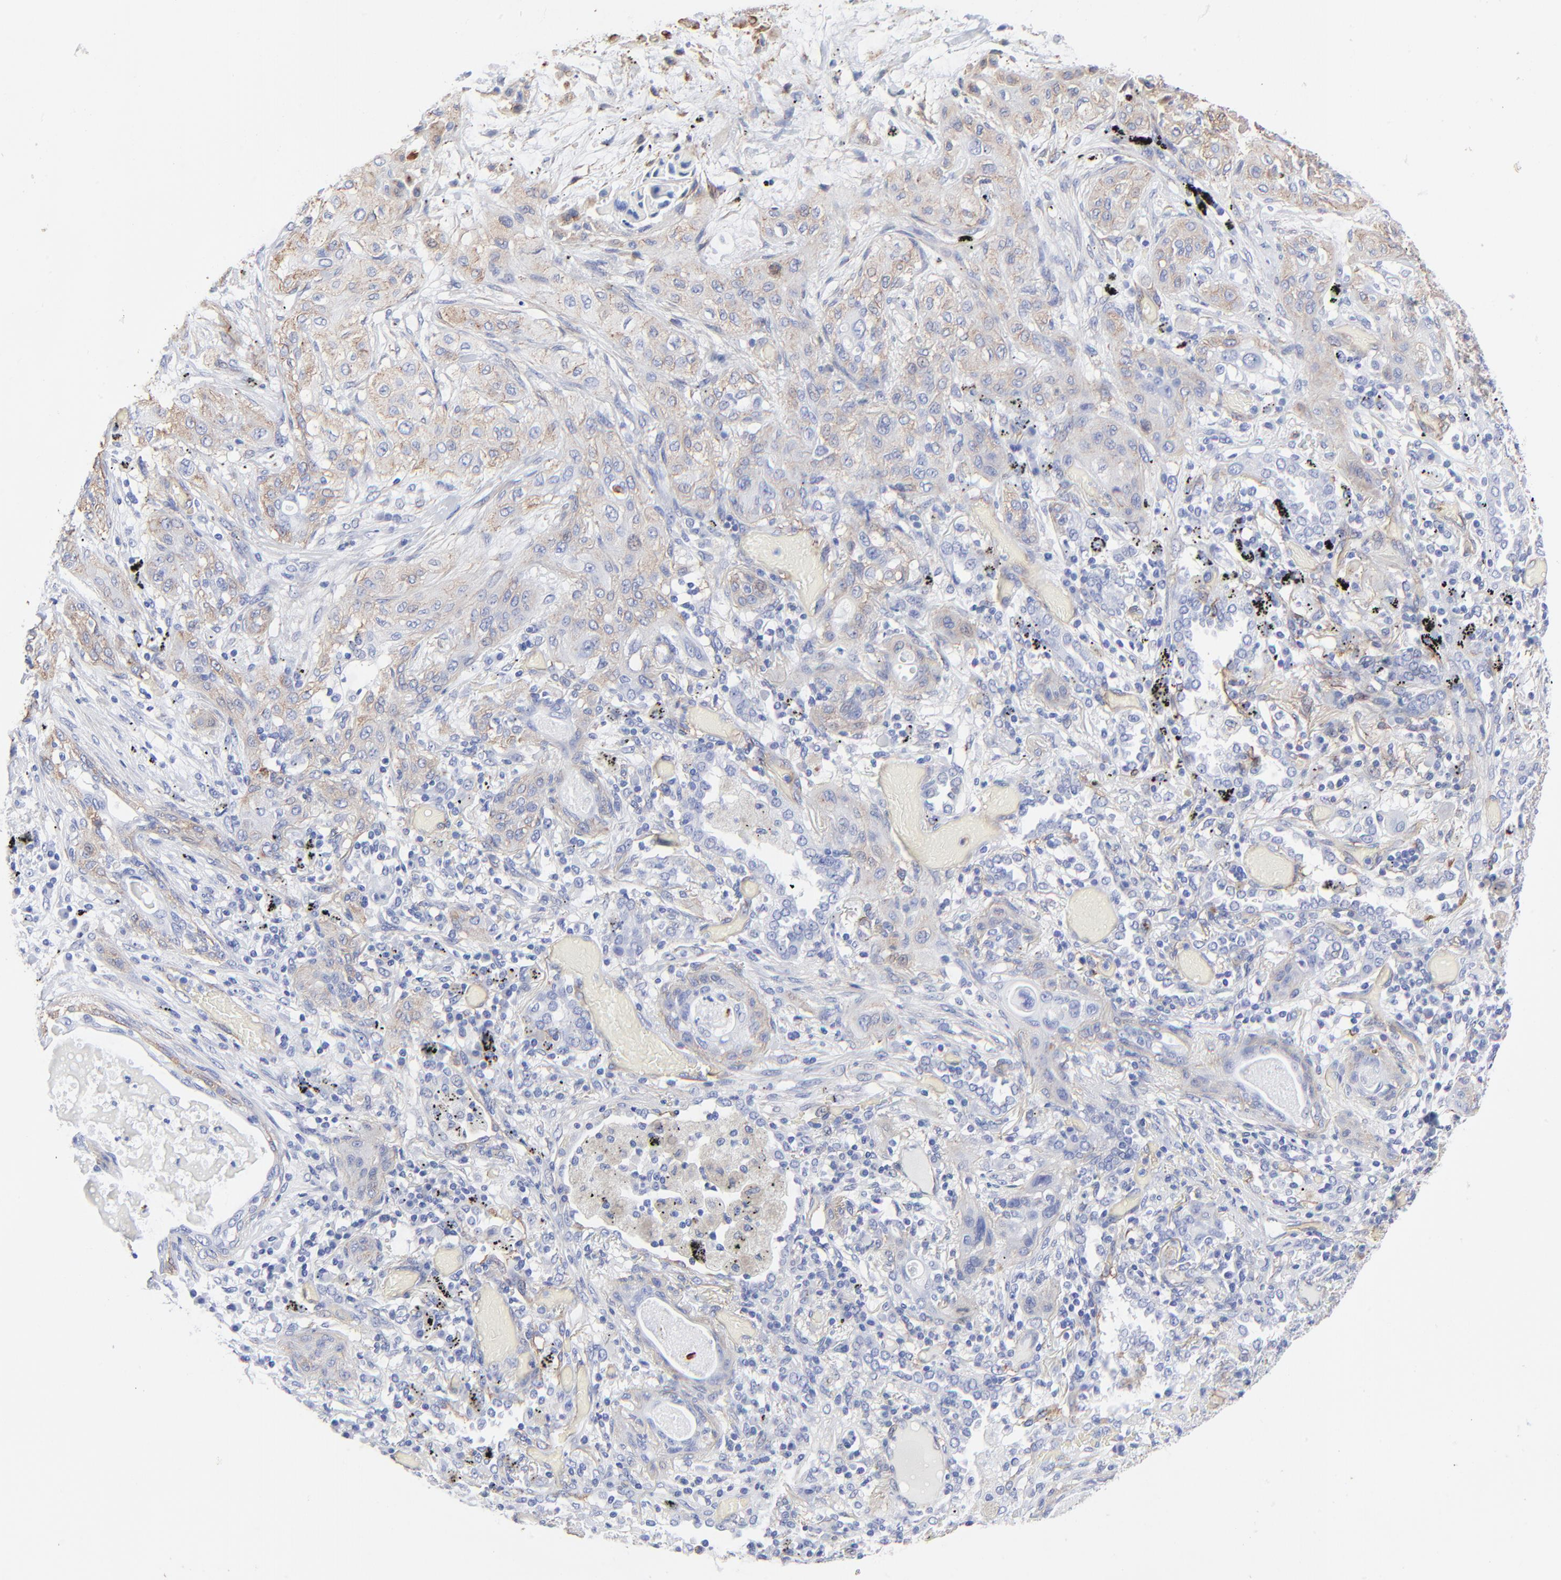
{"staining": {"intensity": "weak", "quantity": ">75%", "location": "cytoplasmic/membranous"}, "tissue": "lung cancer", "cell_type": "Tumor cells", "image_type": "cancer", "snomed": [{"axis": "morphology", "description": "Squamous cell carcinoma, NOS"}, {"axis": "topography", "description": "Lung"}], "caption": "Weak cytoplasmic/membranous protein positivity is identified in about >75% of tumor cells in lung cancer.", "gene": "CAV1", "patient": {"sex": "female", "age": 47}}